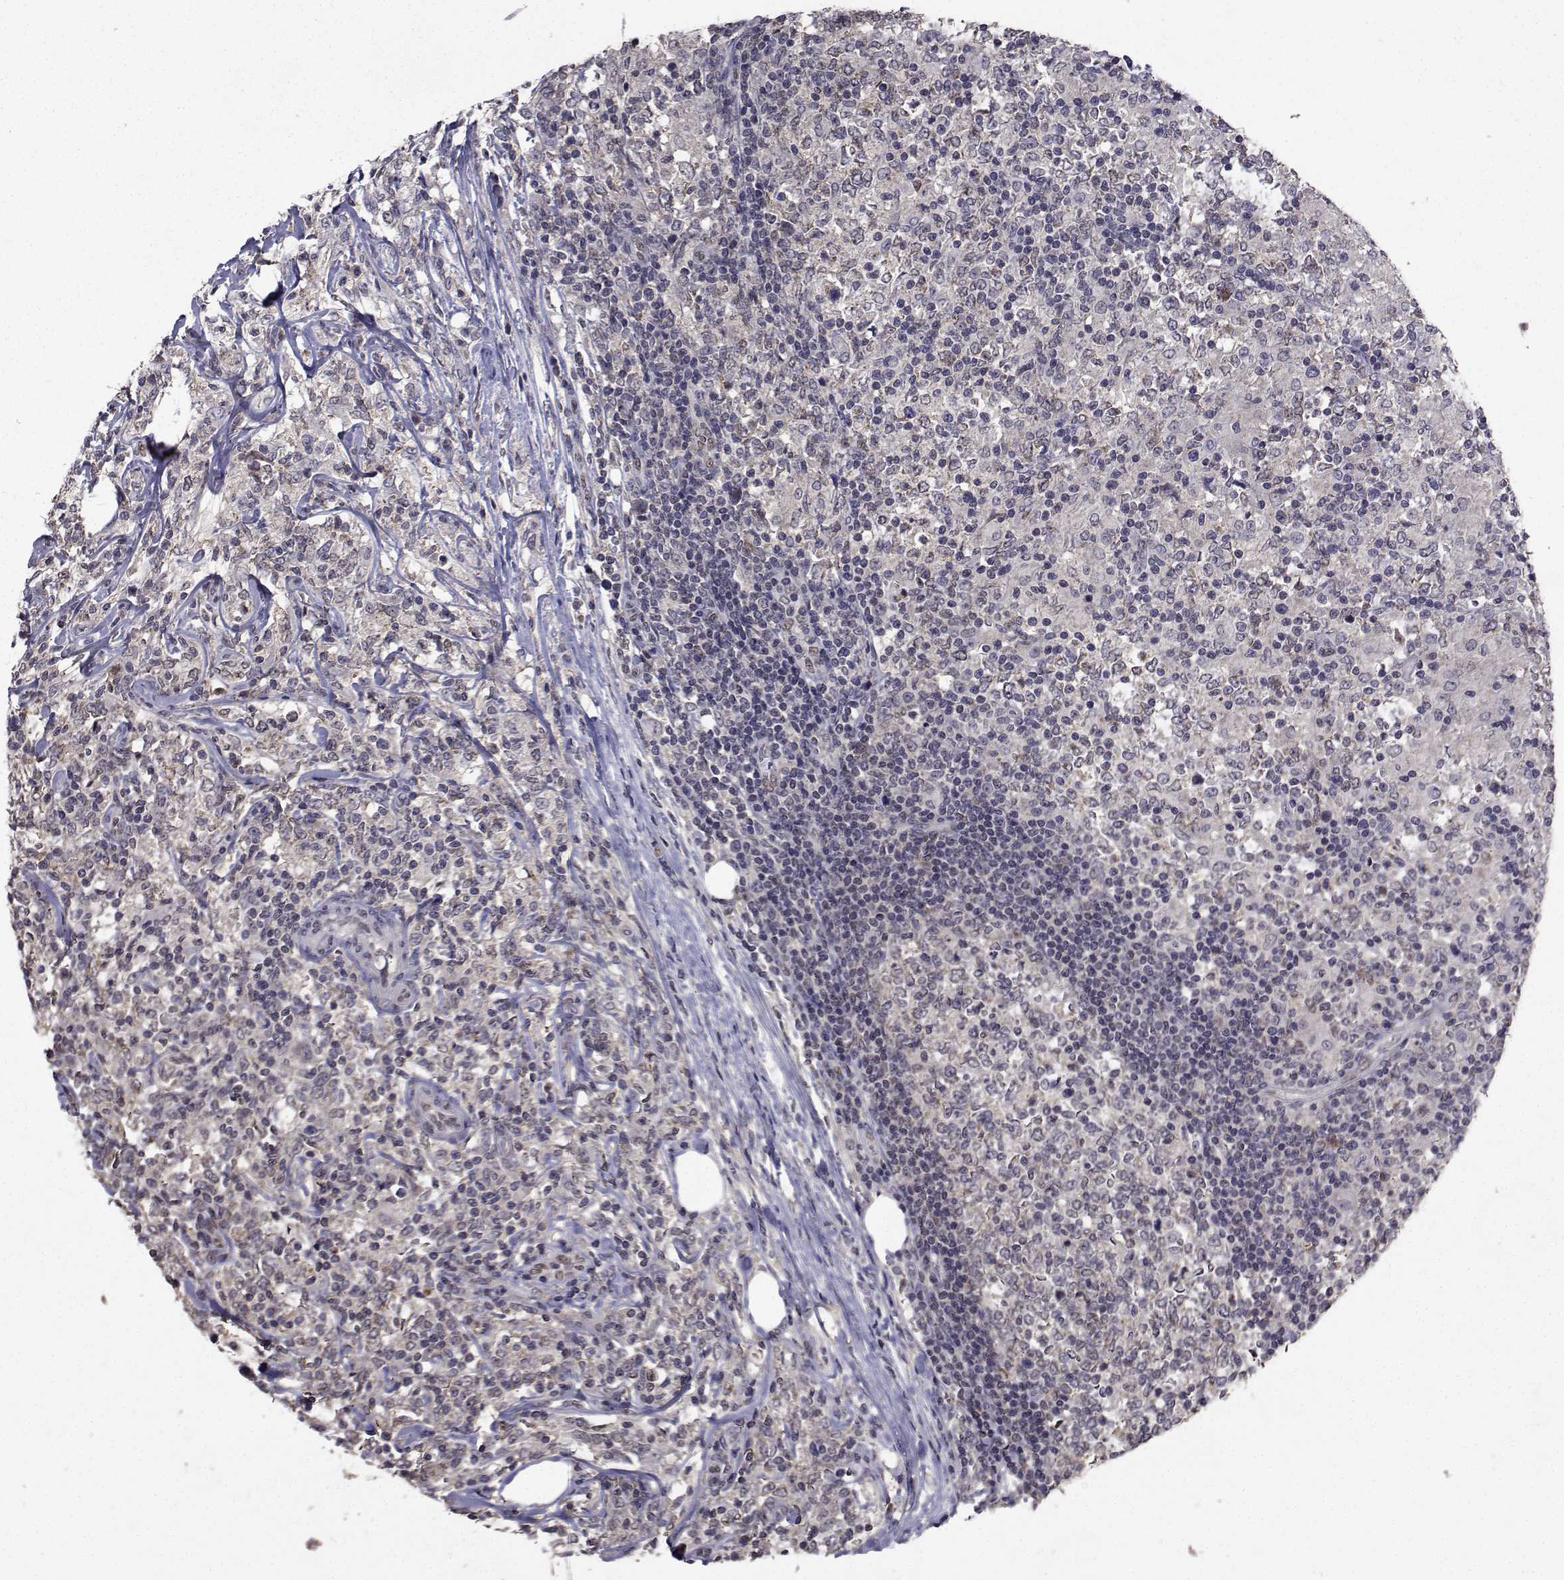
{"staining": {"intensity": "negative", "quantity": "none", "location": "none"}, "tissue": "lymphoma", "cell_type": "Tumor cells", "image_type": "cancer", "snomed": [{"axis": "morphology", "description": "Malignant lymphoma, non-Hodgkin's type, High grade"}, {"axis": "topography", "description": "Lymph node"}], "caption": "Immunohistochemistry (IHC) micrograph of human lymphoma stained for a protein (brown), which reveals no expression in tumor cells.", "gene": "CYP2S1", "patient": {"sex": "female", "age": 84}}